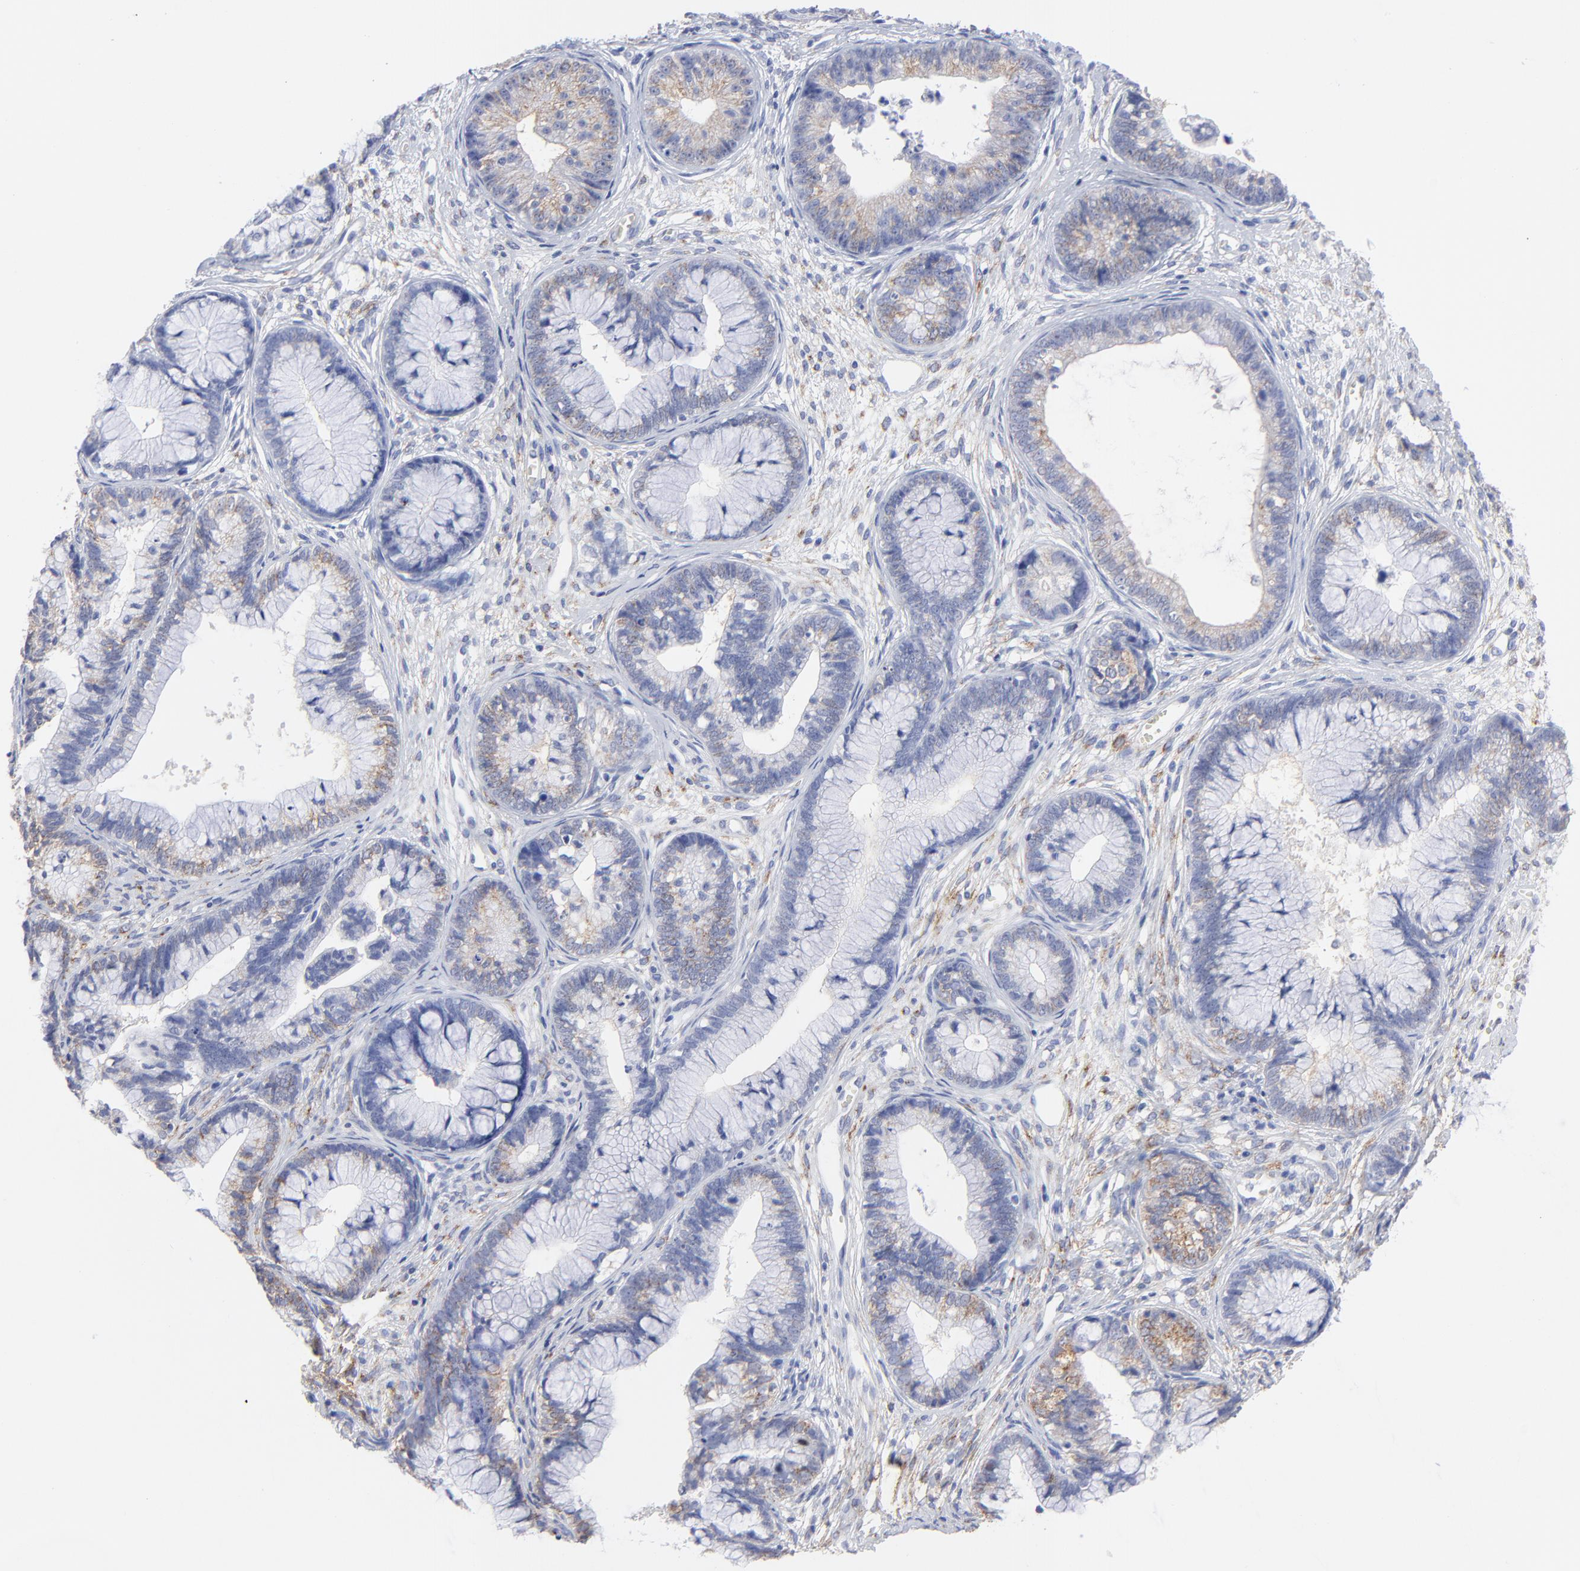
{"staining": {"intensity": "moderate", "quantity": "25%-75%", "location": "cytoplasmic/membranous"}, "tissue": "cervical cancer", "cell_type": "Tumor cells", "image_type": "cancer", "snomed": [{"axis": "morphology", "description": "Adenocarcinoma, NOS"}, {"axis": "topography", "description": "Cervix"}], "caption": "This photomicrograph shows immunohistochemistry staining of cervical cancer, with medium moderate cytoplasmic/membranous expression in about 25%-75% of tumor cells.", "gene": "CNTN3", "patient": {"sex": "female", "age": 44}}